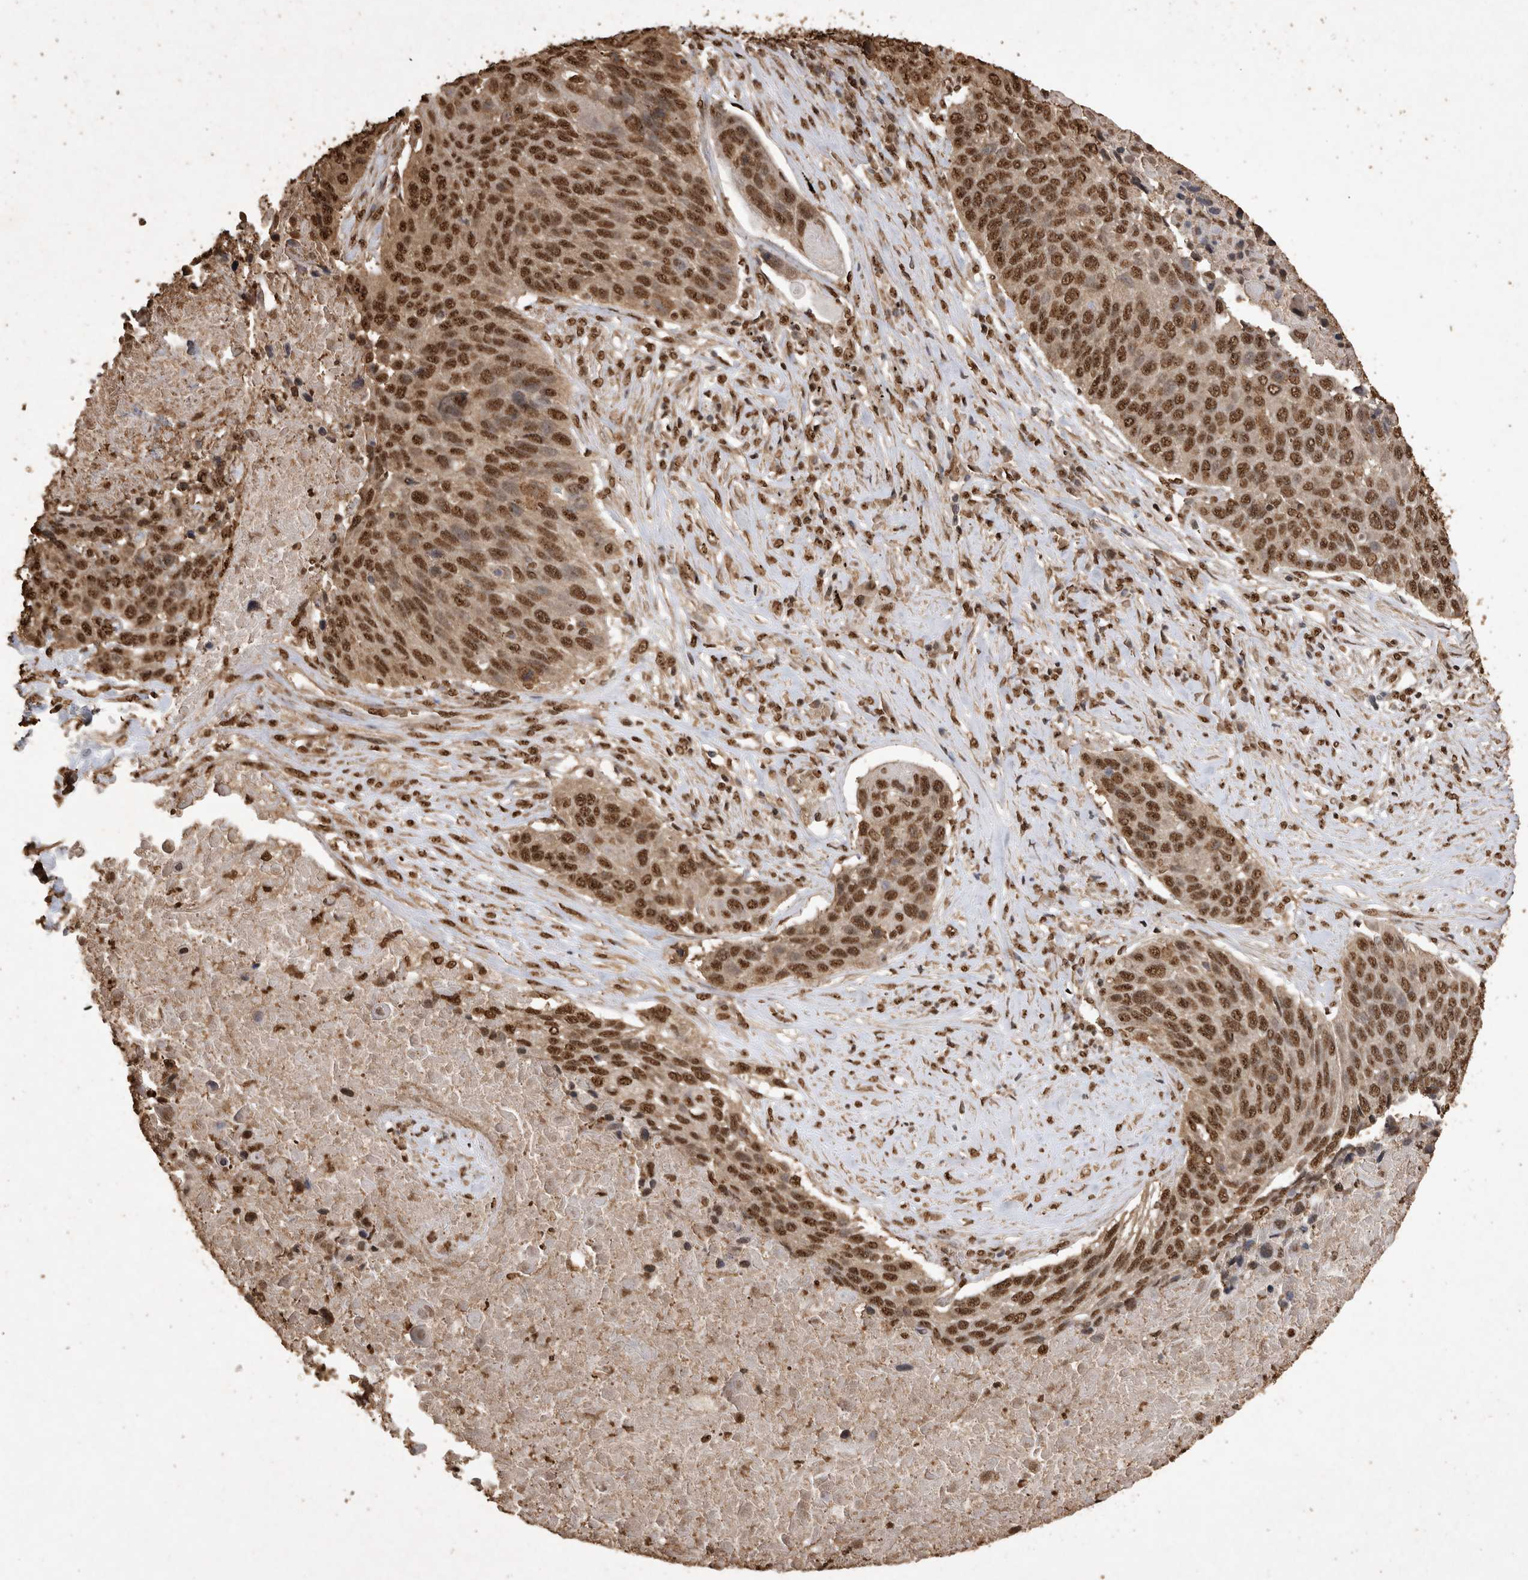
{"staining": {"intensity": "strong", "quantity": ">75%", "location": "nuclear"}, "tissue": "lung cancer", "cell_type": "Tumor cells", "image_type": "cancer", "snomed": [{"axis": "morphology", "description": "Squamous cell carcinoma, NOS"}, {"axis": "topography", "description": "Lung"}], "caption": "Tumor cells exhibit strong nuclear positivity in about >75% of cells in lung cancer.", "gene": "OAS2", "patient": {"sex": "male", "age": 66}}